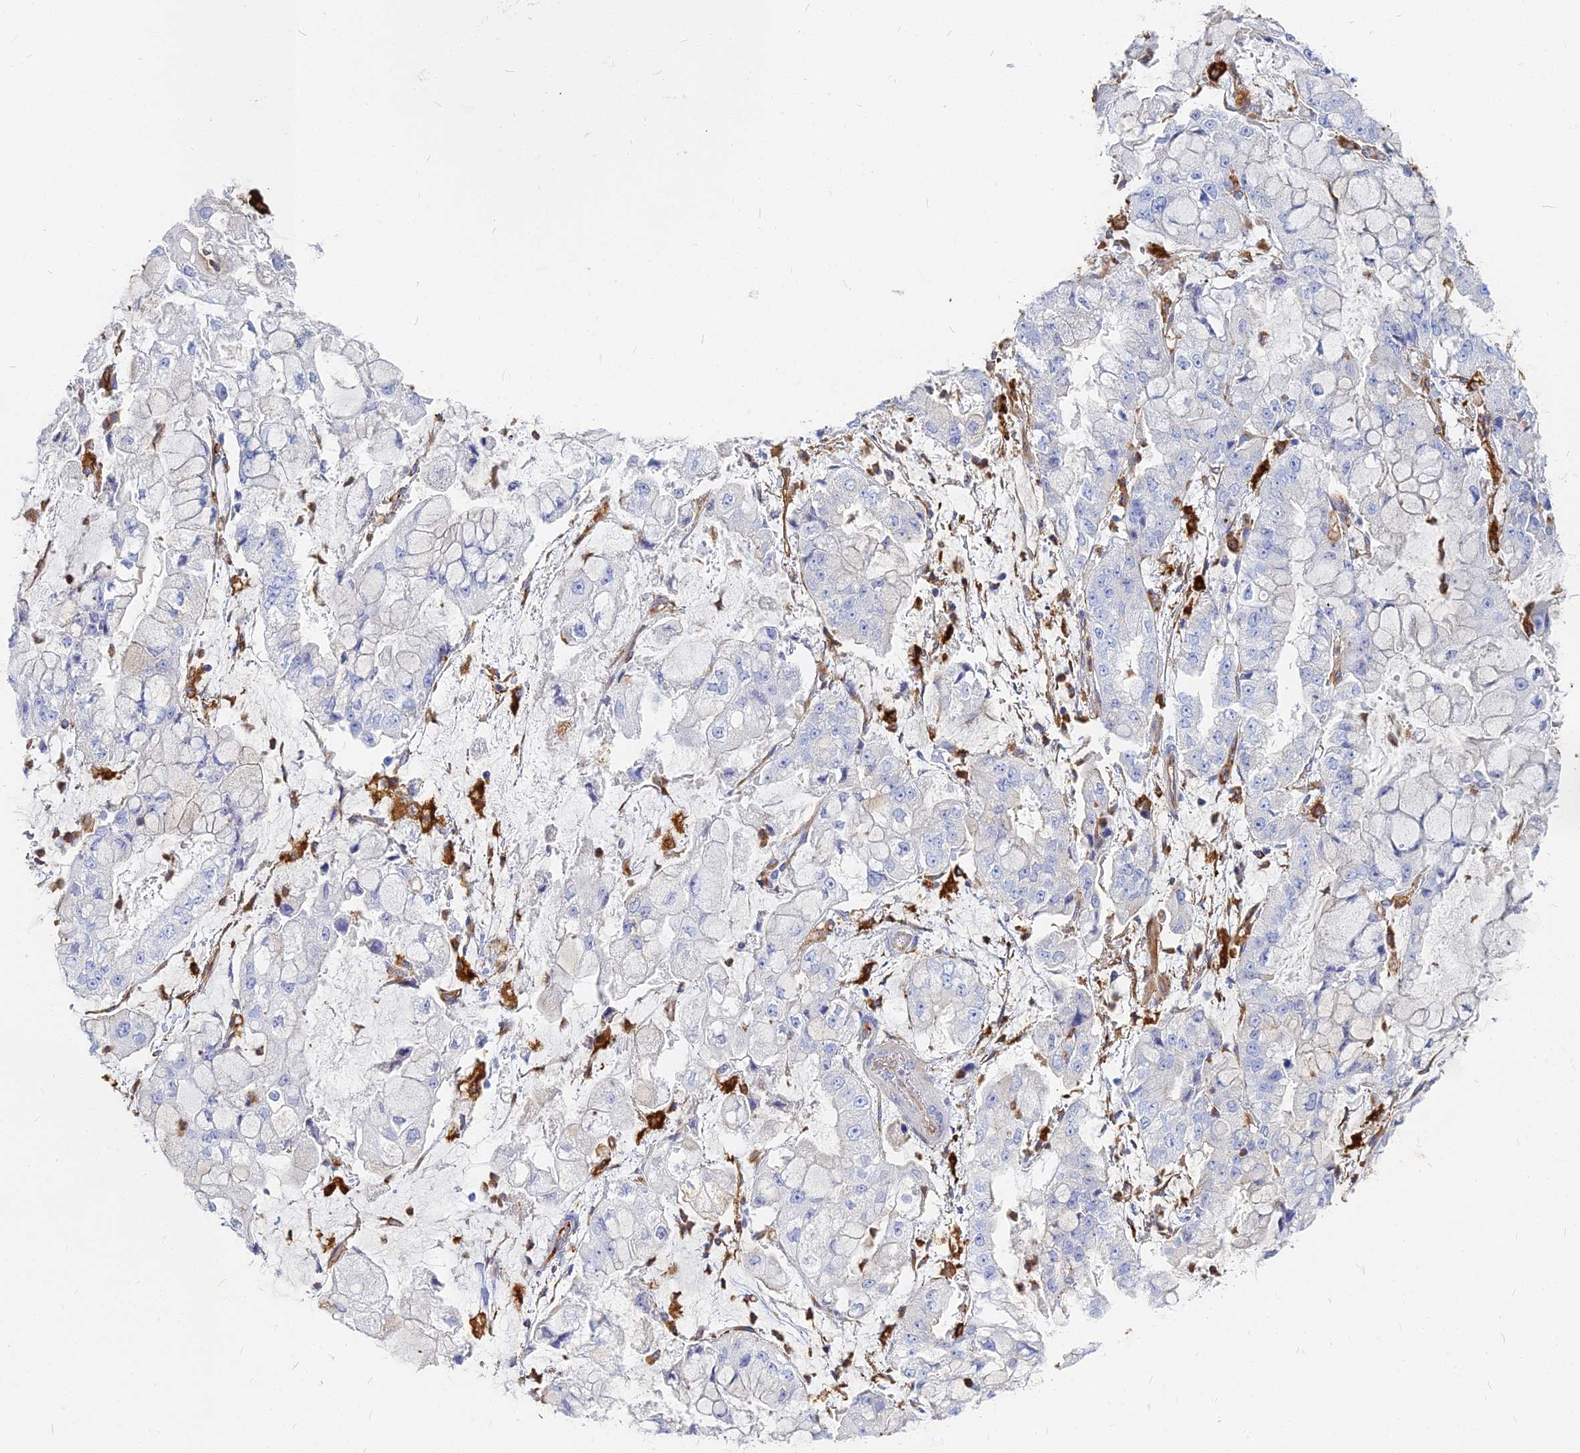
{"staining": {"intensity": "negative", "quantity": "none", "location": "none"}, "tissue": "stomach cancer", "cell_type": "Tumor cells", "image_type": "cancer", "snomed": [{"axis": "morphology", "description": "Adenocarcinoma, NOS"}, {"axis": "topography", "description": "Stomach"}], "caption": "High power microscopy image of an IHC micrograph of stomach cancer, revealing no significant expression in tumor cells.", "gene": "VAT1", "patient": {"sex": "male", "age": 76}}